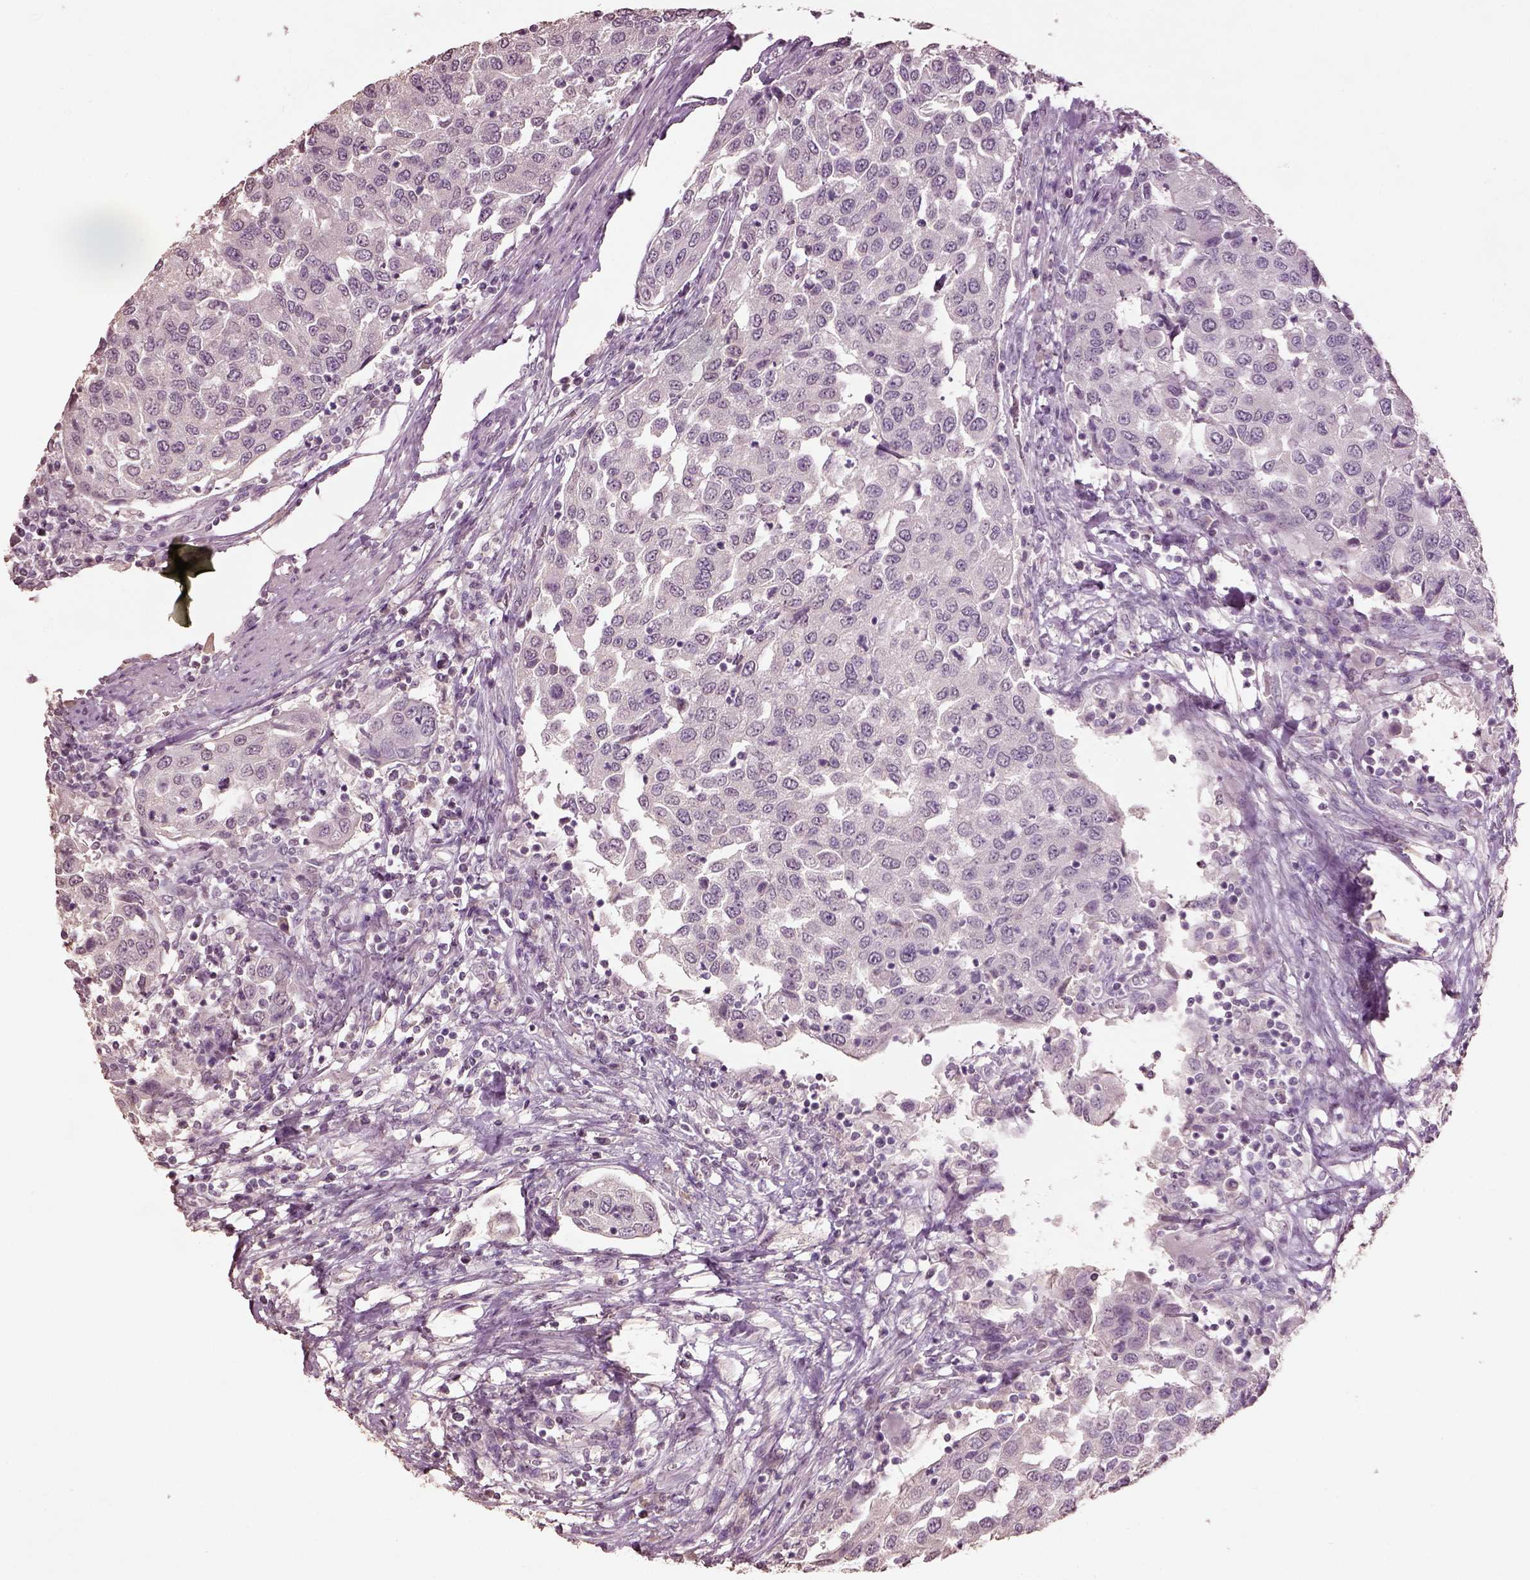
{"staining": {"intensity": "negative", "quantity": "none", "location": "none"}, "tissue": "urothelial cancer", "cell_type": "Tumor cells", "image_type": "cancer", "snomed": [{"axis": "morphology", "description": "Urothelial carcinoma, High grade"}, {"axis": "topography", "description": "Urinary bladder"}], "caption": "This micrograph is of urothelial cancer stained with immunohistochemistry (IHC) to label a protein in brown with the nuclei are counter-stained blue. There is no expression in tumor cells.", "gene": "KCNIP3", "patient": {"sex": "female", "age": 78}}